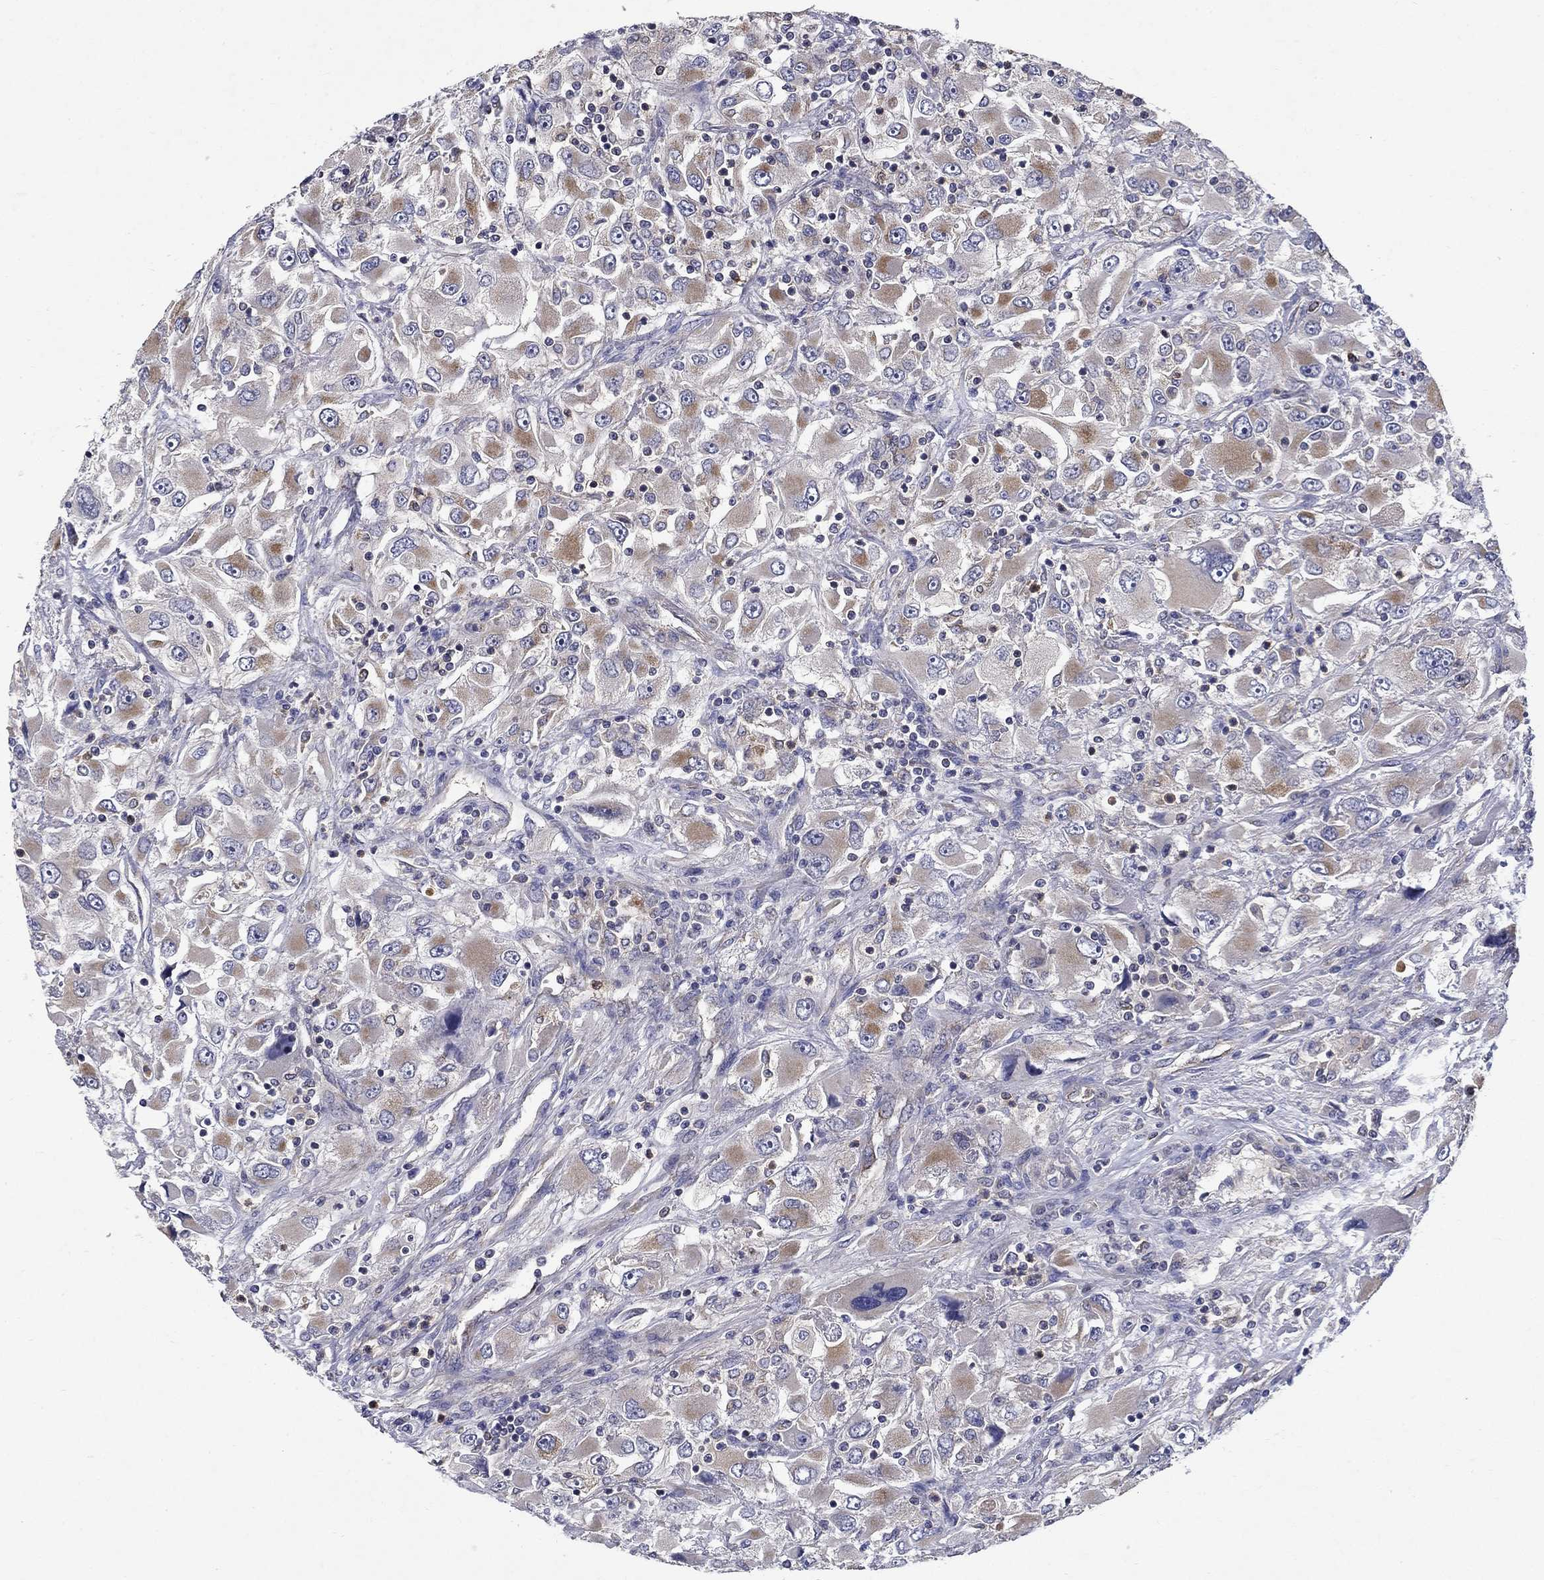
{"staining": {"intensity": "weak", "quantity": "<25%", "location": "cytoplasmic/membranous"}, "tissue": "renal cancer", "cell_type": "Tumor cells", "image_type": "cancer", "snomed": [{"axis": "morphology", "description": "Adenocarcinoma, NOS"}, {"axis": "topography", "description": "Kidney"}], "caption": "Protein analysis of renal adenocarcinoma displays no significant positivity in tumor cells.", "gene": "GLTP", "patient": {"sex": "female", "age": 52}}